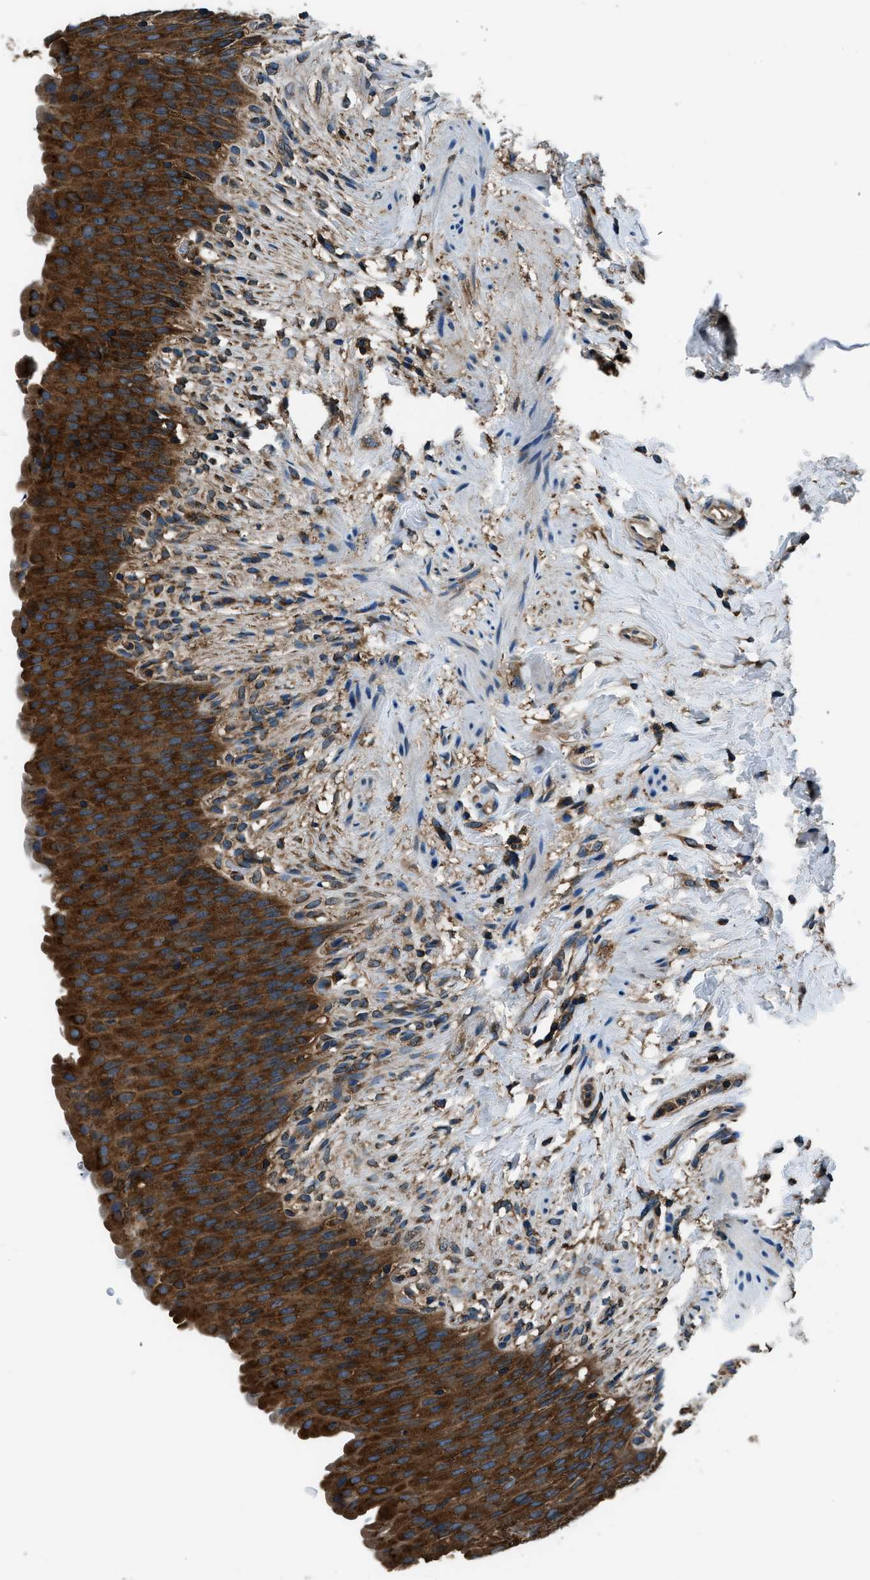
{"staining": {"intensity": "strong", "quantity": ">75%", "location": "cytoplasmic/membranous"}, "tissue": "urinary bladder", "cell_type": "Urothelial cells", "image_type": "normal", "snomed": [{"axis": "morphology", "description": "Normal tissue, NOS"}, {"axis": "topography", "description": "Urinary bladder"}], "caption": "An immunohistochemistry (IHC) photomicrograph of normal tissue is shown. Protein staining in brown highlights strong cytoplasmic/membranous positivity in urinary bladder within urothelial cells. The staining is performed using DAB (3,3'-diaminobenzidine) brown chromogen to label protein expression. The nuclei are counter-stained blue using hematoxylin.", "gene": "ARFGAP2", "patient": {"sex": "female", "age": 79}}